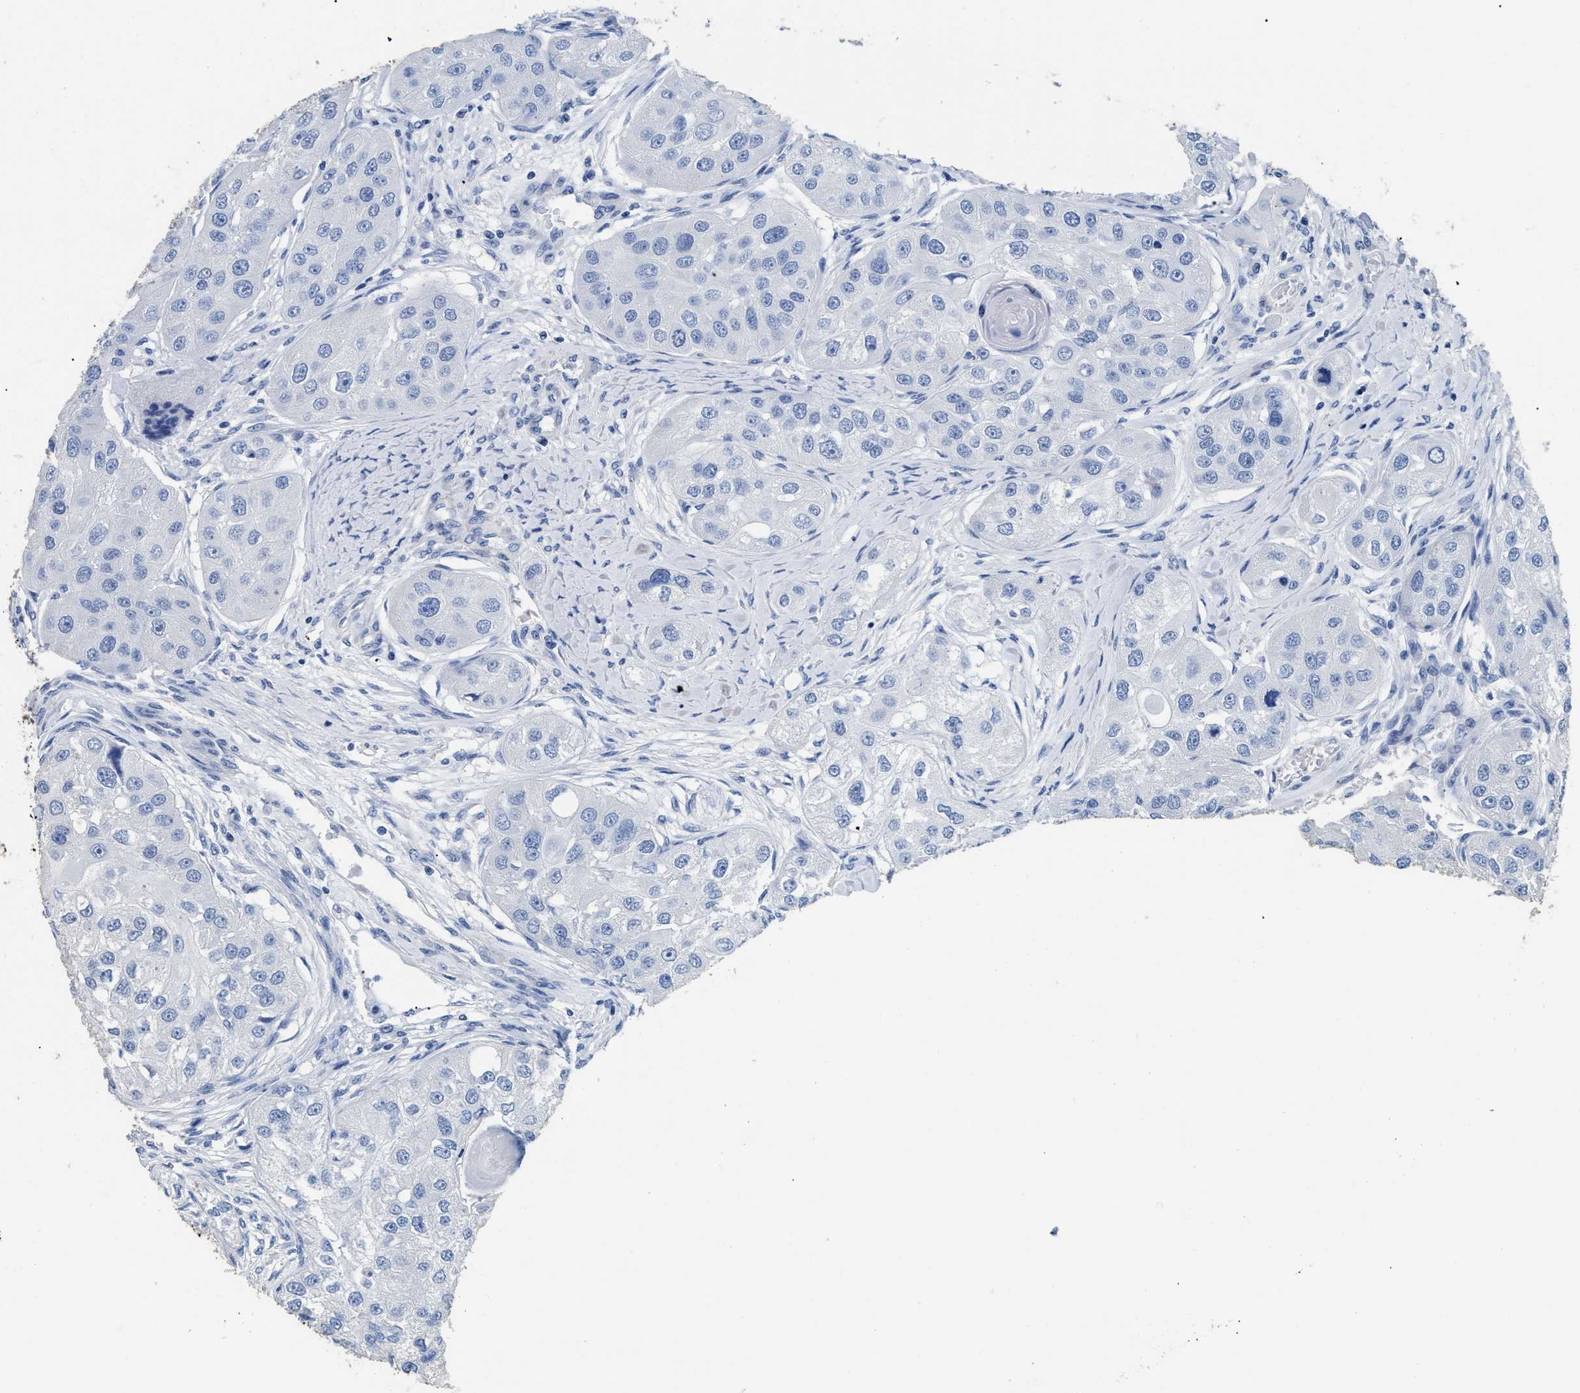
{"staining": {"intensity": "negative", "quantity": "none", "location": "none"}, "tissue": "head and neck cancer", "cell_type": "Tumor cells", "image_type": "cancer", "snomed": [{"axis": "morphology", "description": "Normal tissue, NOS"}, {"axis": "morphology", "description": "Squamous cell carcinoma, NOS"}, {"axis": "topography", "description": "Skeletal muscle"}, {"axis": "topography", "description": "Head-Neck"}], "caption": "Protein analysis of squamous cell carcinoma (head and neck) demonstrates no significant positivity in tumor cells.", "gene": "DLC1", "patient": {"sex": "male", "age": 51}}